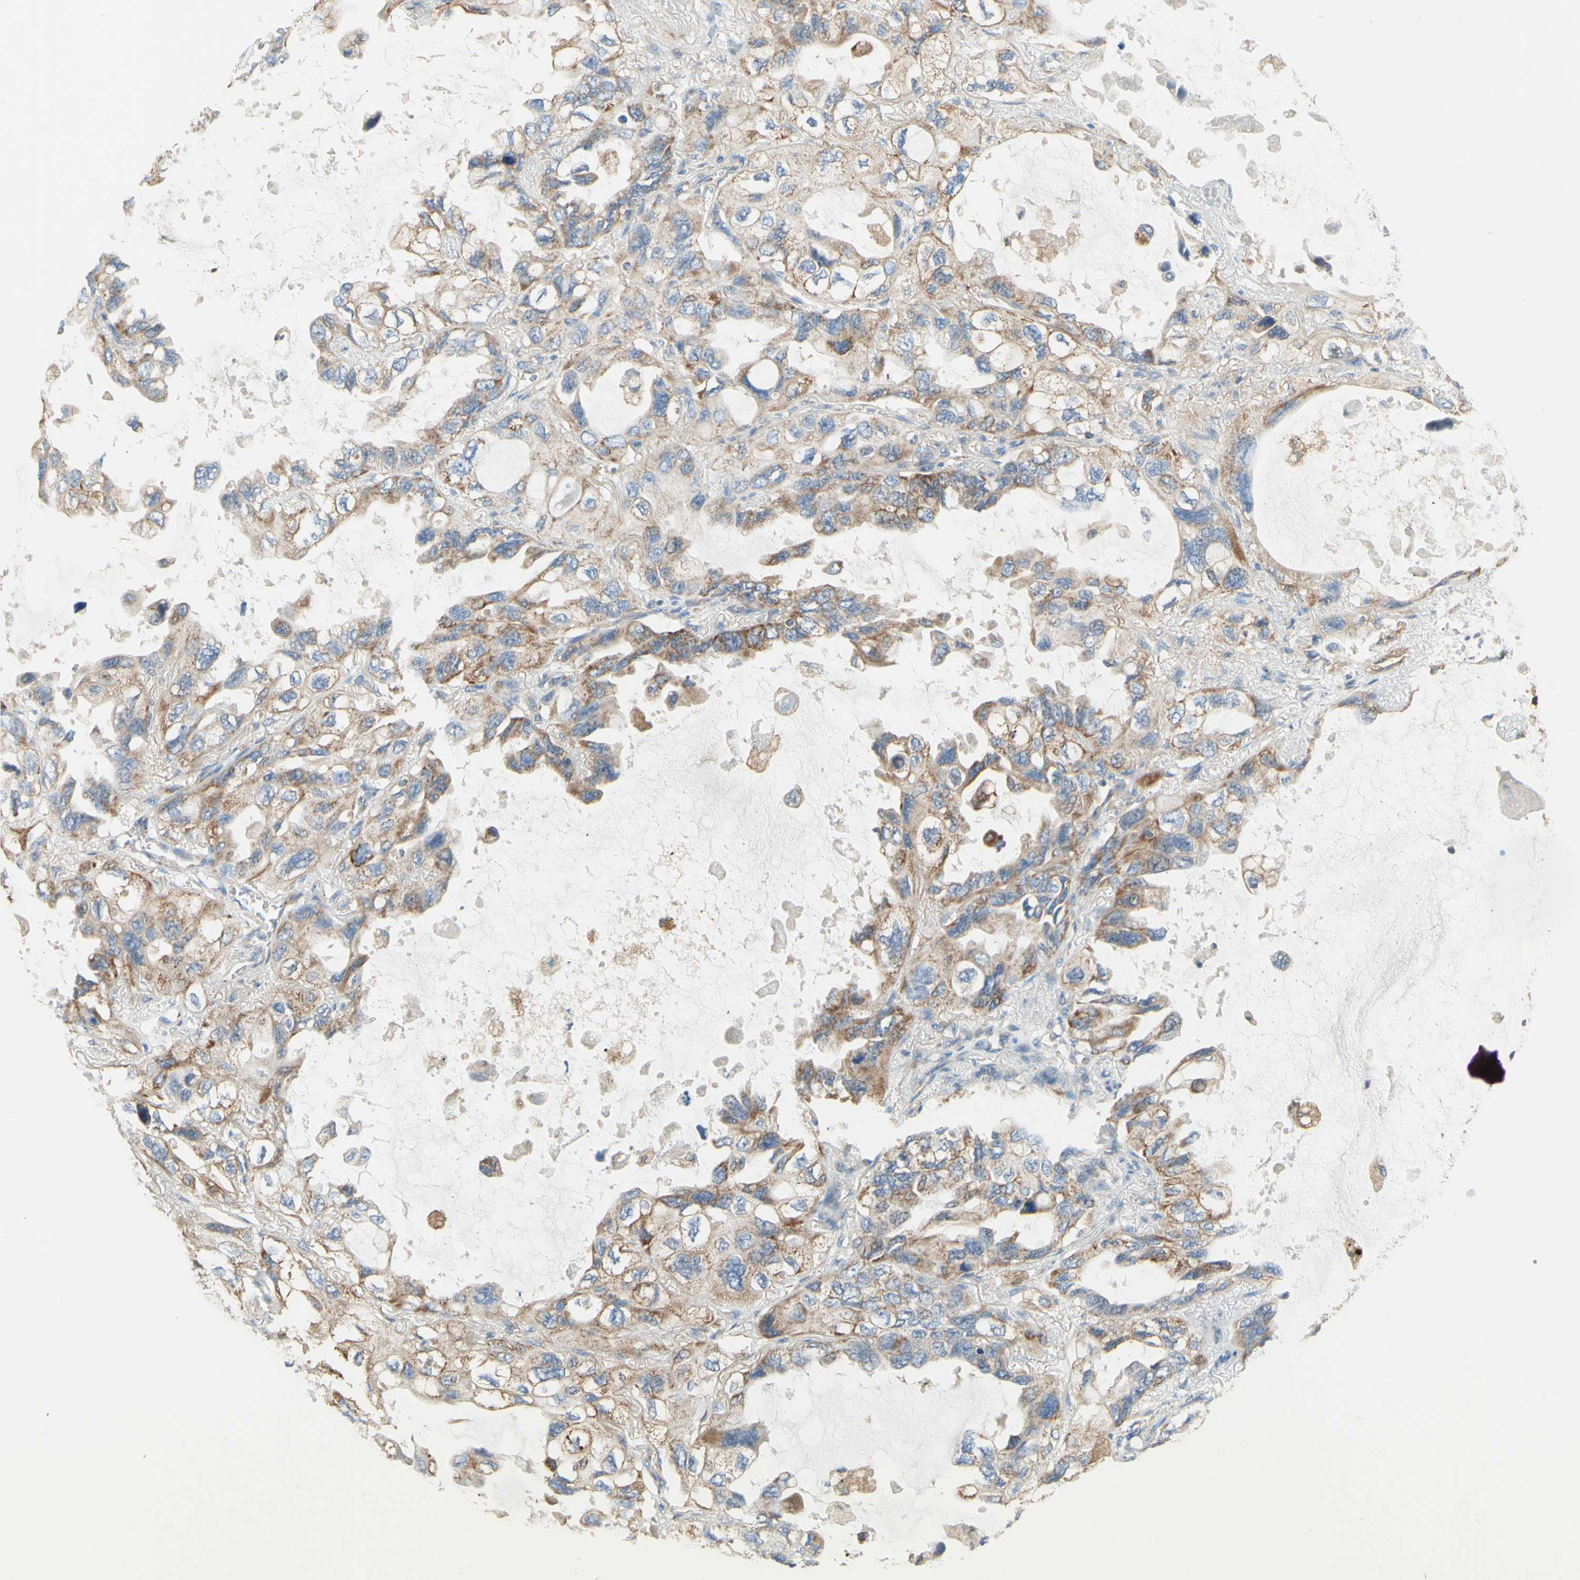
{"staining": {"intensity": "weak", "quantity": ">75%", "location": "cytoplasmic/membranous"}, "tissue": "lung cancer", "cell_type": "Tumor cells", "image_type": "cancer", "snomed": [{"axis": "morphology", "description": "Squamous cell carcinoma, NOS"}, {"axis": "topography", "description": "Lung"}], "caption": "Weak cytoplasmic/membranous protein positivity is present in about >75% of tumor cells in lung cancer.", "gene": "ARMC10", "patient": {"sex": "female", "age": 73}}